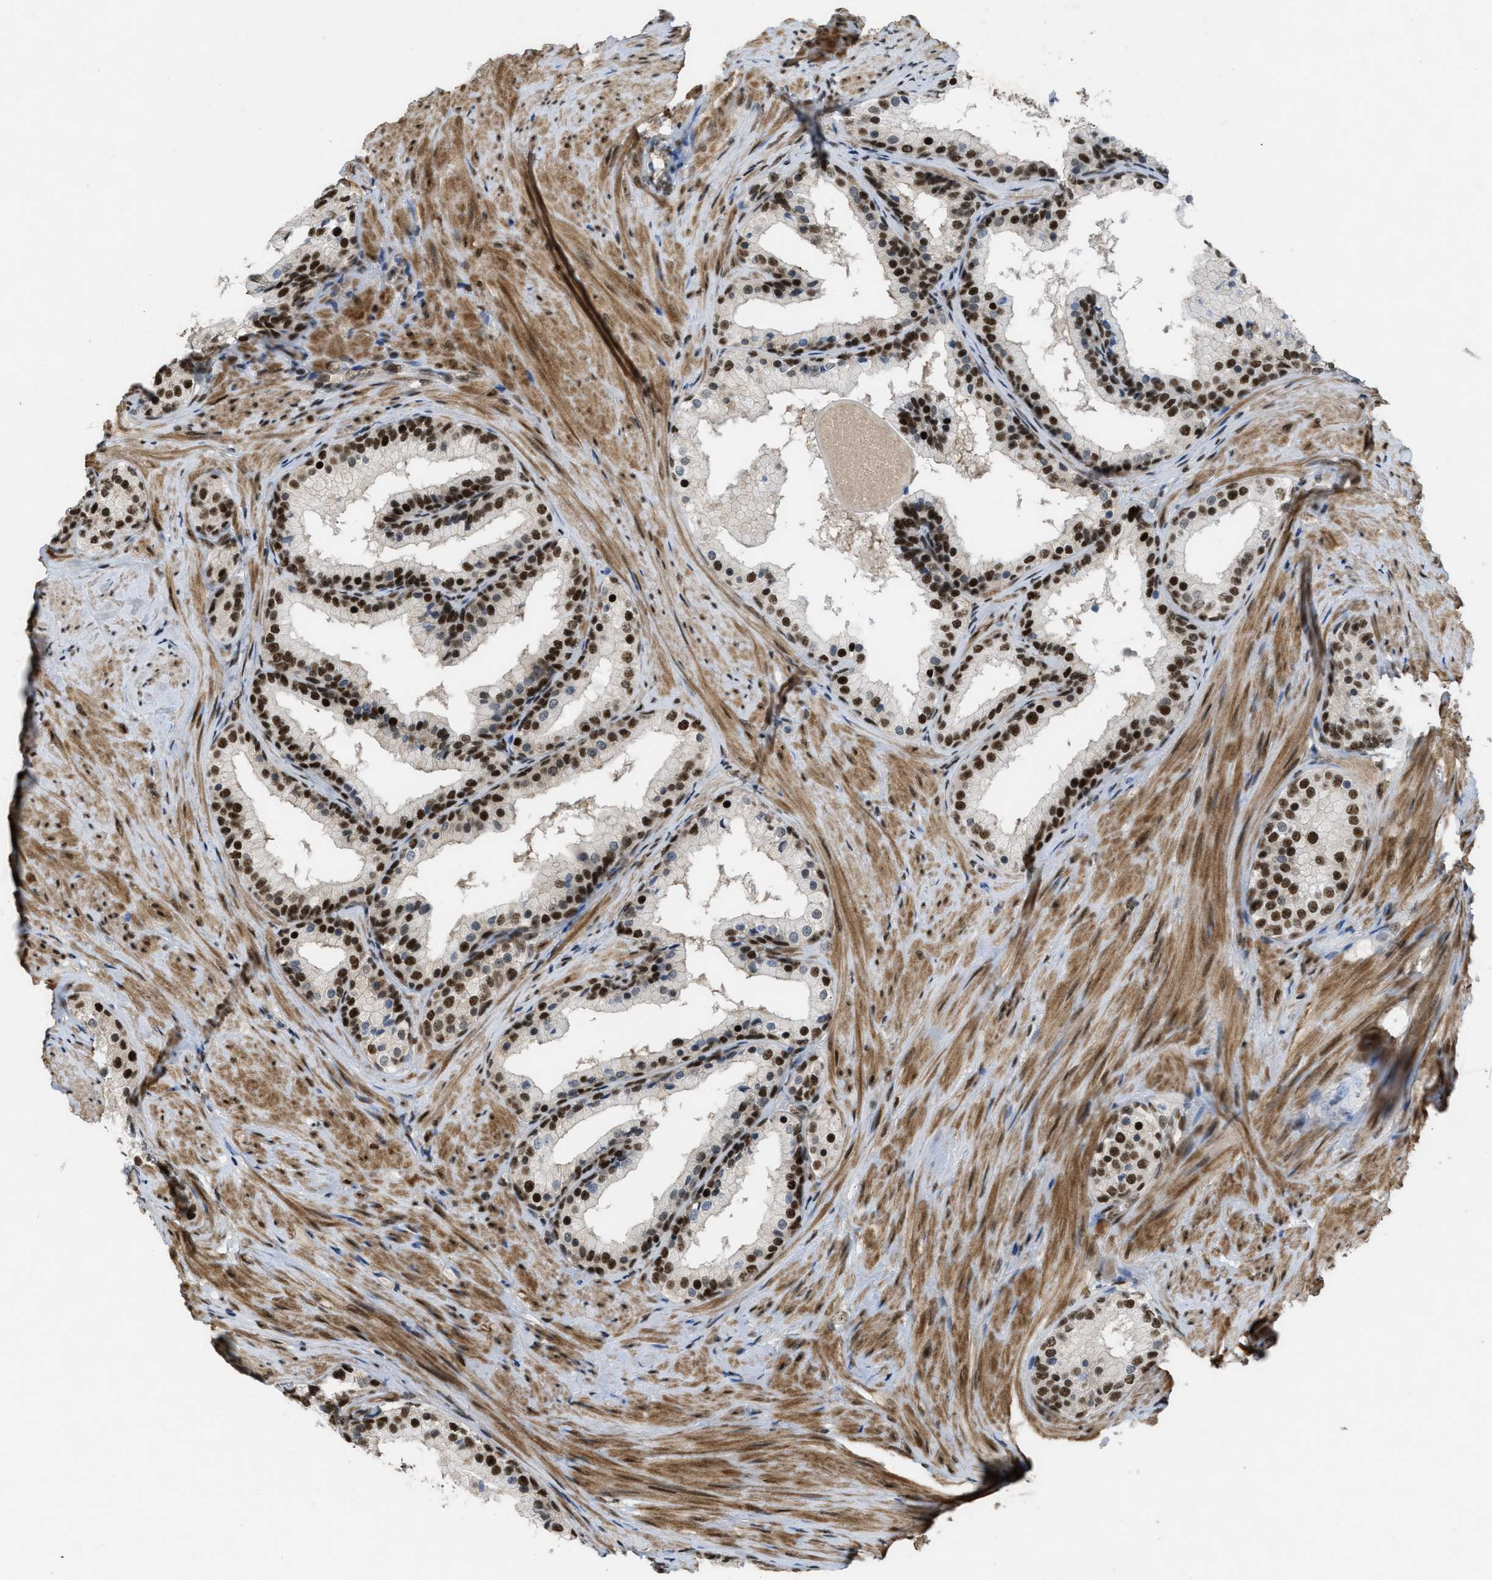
{"staining": {"intensity": "strong", "quantity": ">75%", "location": "nuclear"}, "tissue": "prostate cancer", "cell_type": "Tumor cells", "image_type": "cancer", "snomed": [{"axis": "morphology", "description": "Adenocarcinoma, Low grade"}, {"axis": "topography", "description": "Prostate"}], "caption": "Immunohistochemical staining of low-grade adenocarcinoma (prostate) shows strong nuclear protein expression in approximately >75% of tumor cells.", "gene": "CDT1", "patient": {"sex": "male", "age": 69}}